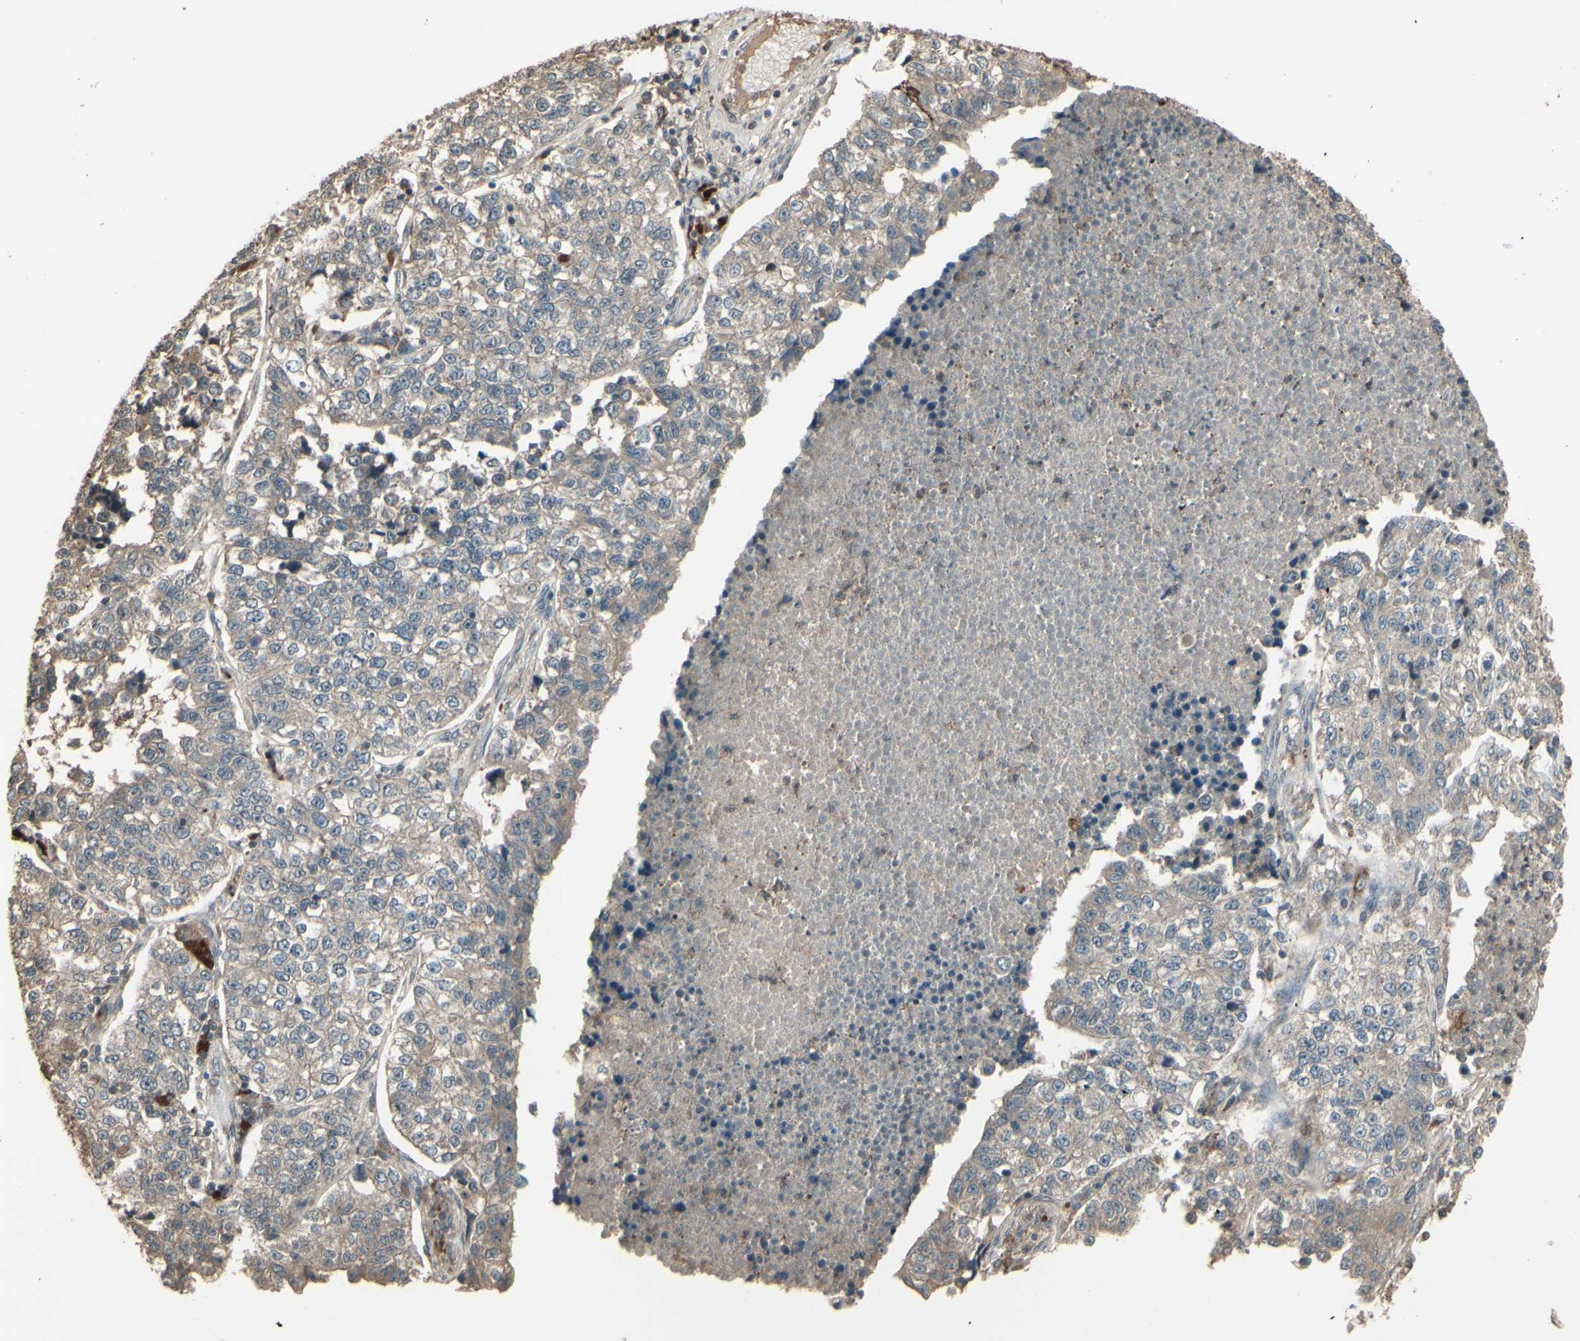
{"staining": {"intensity": "weak", "quantity": ">75%", "location": "none"}, "tissue": "lung cancer", "cell_type": "Tumor cells", "image_type": "cancer", "snomed": [{"axis": "morphology", "description": "Adenocarcinoma, NOS"}, {"axis": "topography", "description": "Lung"}], "caption": "Immunohistochemistry (DAB) staining of human adenocarcinoma (lung) demonstrates weak None protein positivity in about >75% of tumor cells.", "gene": "GNAS", "patient": {"sex": "male", "age": 49}}